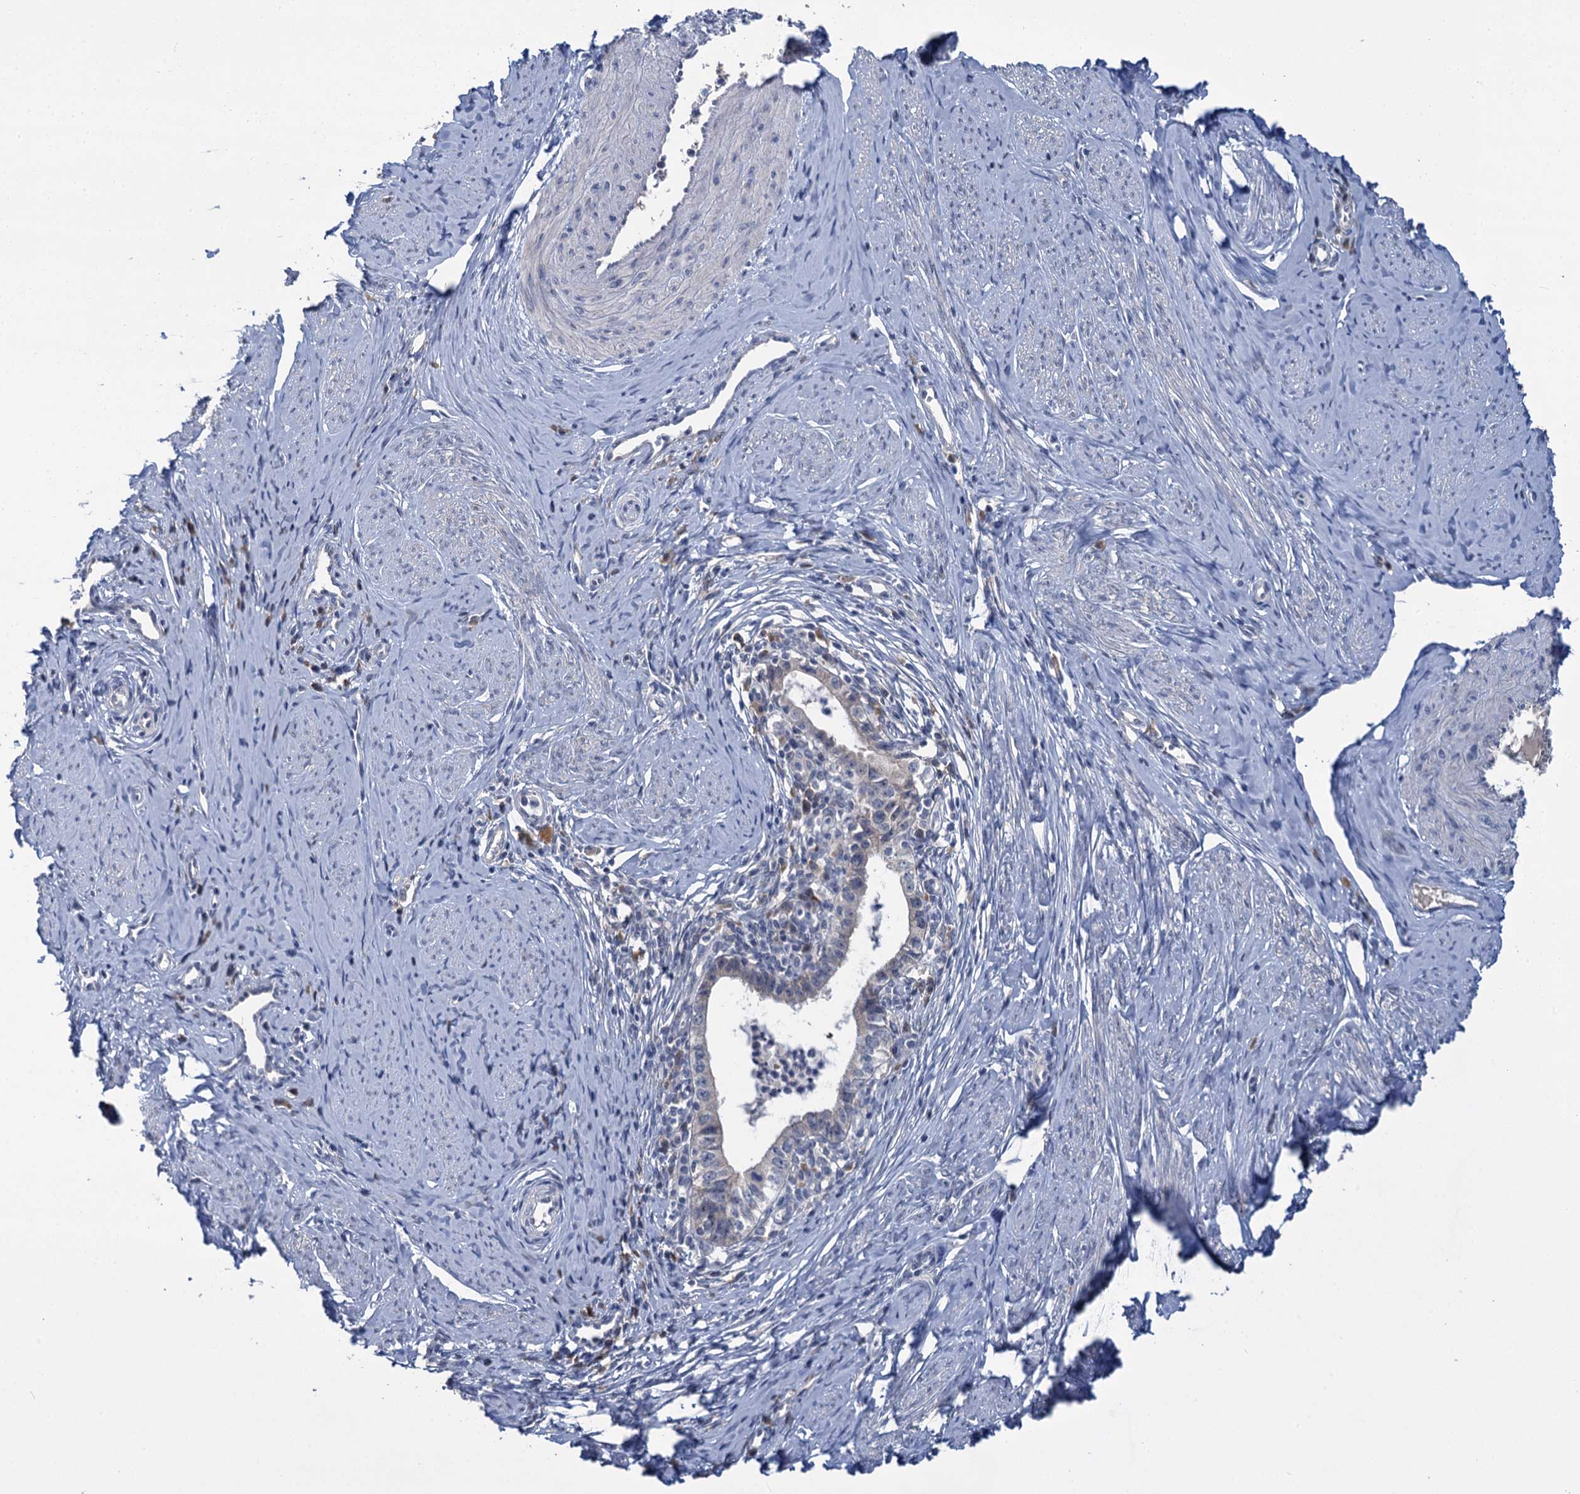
{"staining": {"intensity": "negative", "quantity": "none", "location": "none"}, "tissue": "cervical cancer", "cell_type": "Tumor cells", "image_type": "cancer", "snomed": [{"axis": "morphology", "description": "Adenocarcinoma, NOS"}, {"axis": "topography", "description": "Cervix"}], "caption": "Adenocarcinoma (cervical) was stained to show a protein in brown. There is no significant positivity in tumor cells. (DAB (3,3'-diaminobenzidine) immunohistochemistry visualized using brightfield microscopy, high magnification).", "gene": "ANKRD42", "patient": {"sex": "female", "age": 36}}